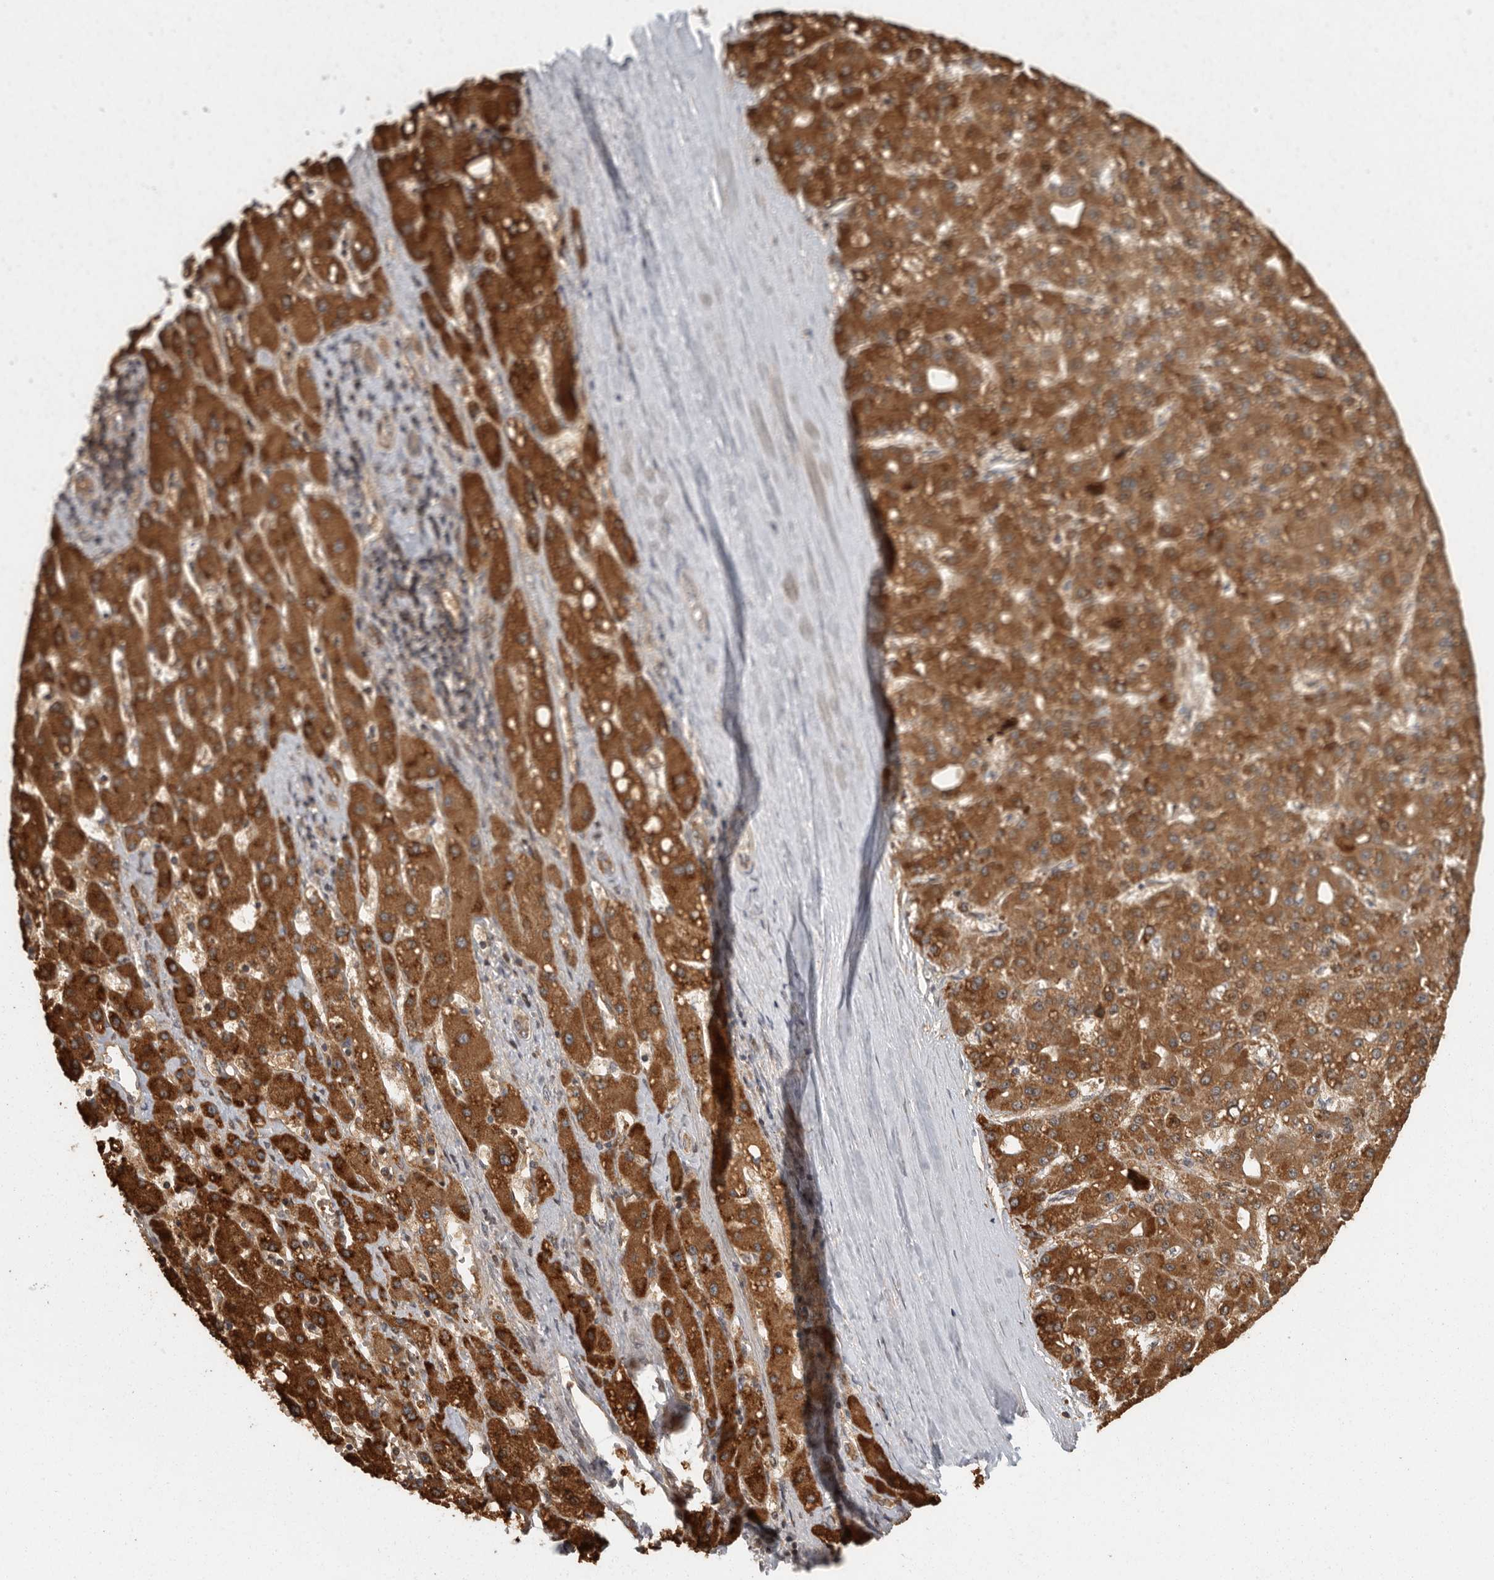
{"staining": {"intensity": "strong", "quantity": "25%-75%", "location": "cytoplasmic/membranous,nuclear"}, "tissue": "liver cancer", "cell_type": "Tumor cells", "image_type": "cancer", "snomed": [{"axis": "morphology", "description": "Carcinoma, Hepatocellular, NOS"}, {"axis": "topography", "description": "Liver"}], "caption": "Human hepatocellular carcinoma (liver) stained with a brown dye demonstrates strong cytoplasmic/membranous and nuclear positive expression in approximately 25%-75% of tumor cells.", "gene": "SWT1", "patient": {"sex": "male", "age": 67}}